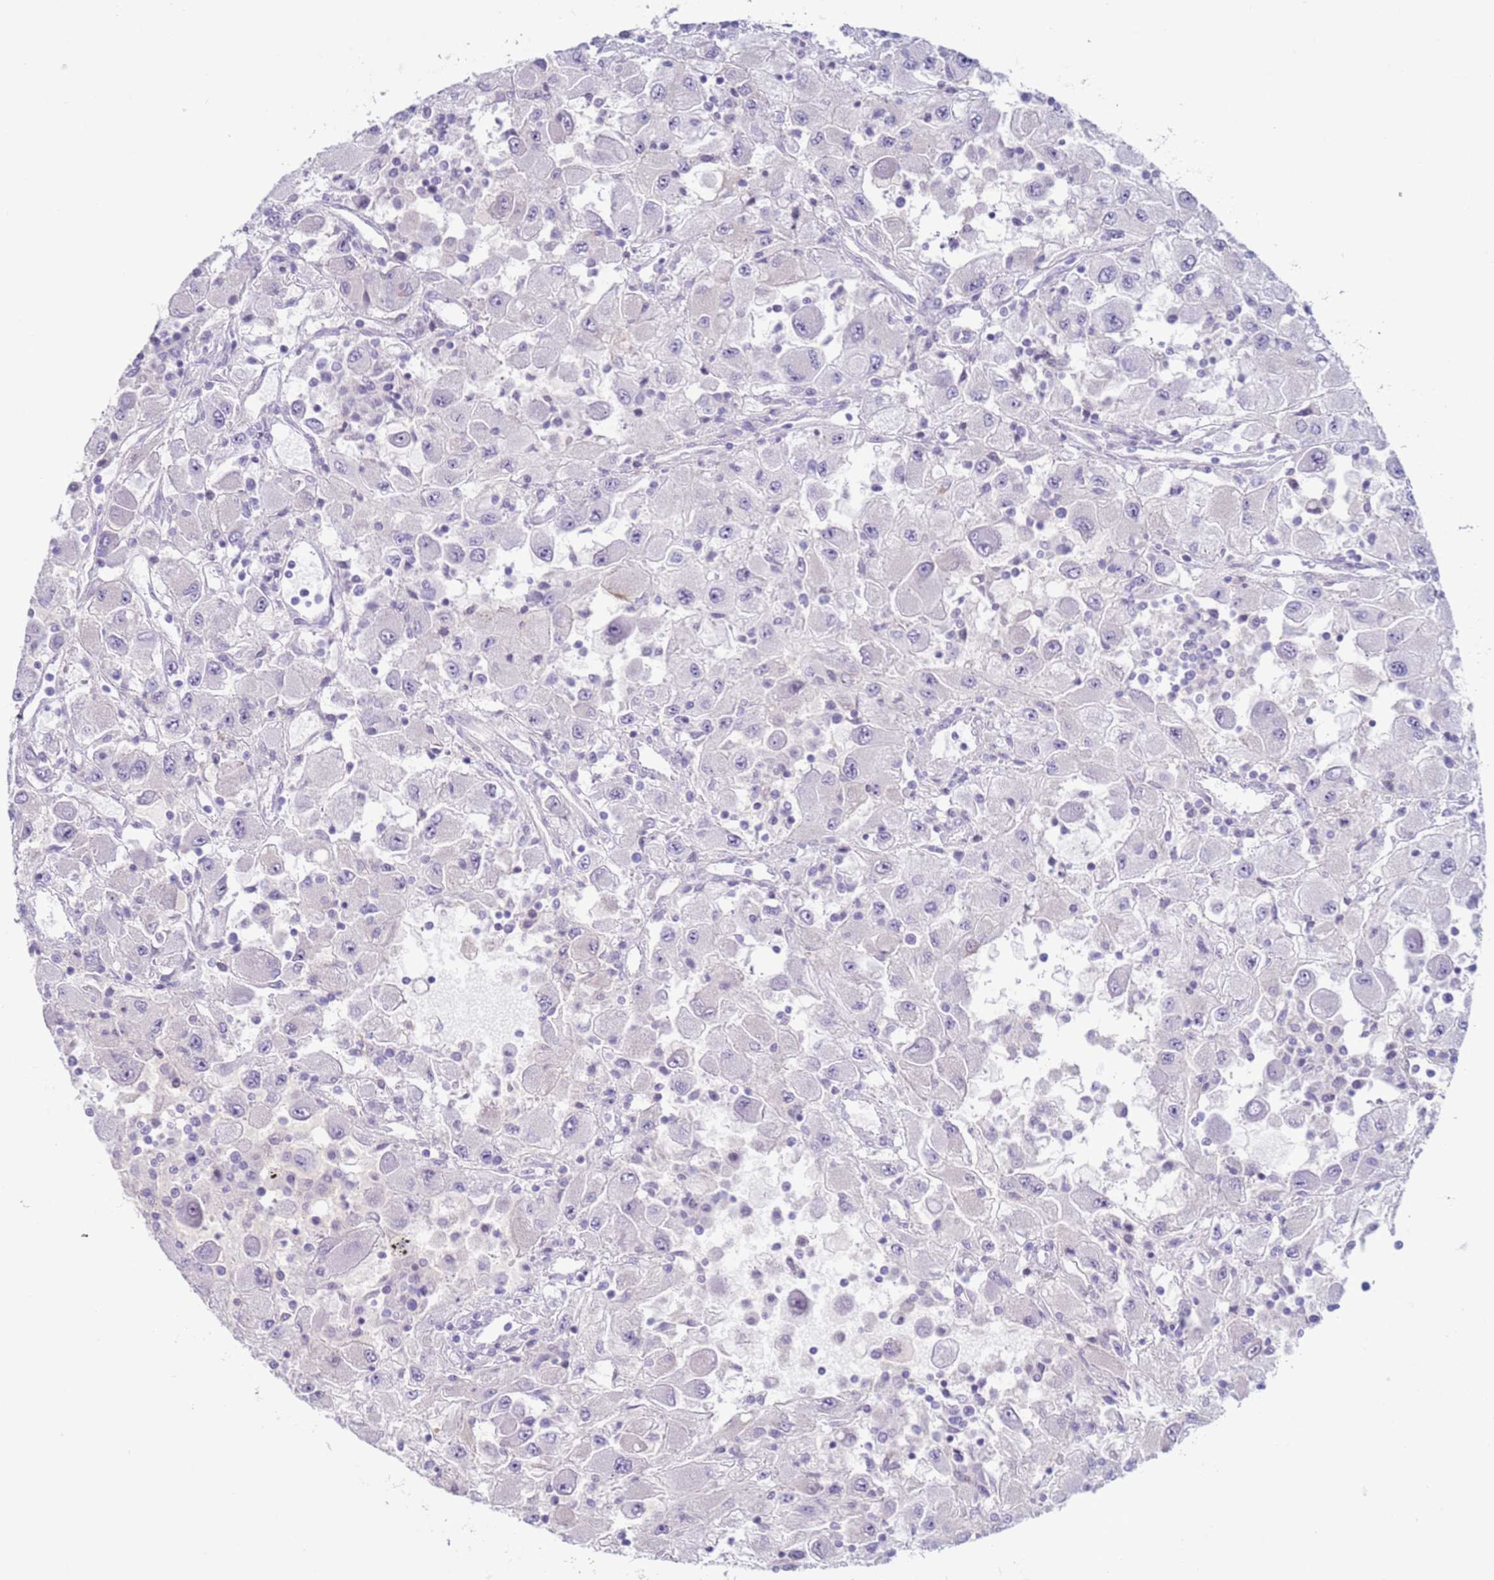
{"staining": {"intensity": "negative", "quantity": "none", "location": "none"}, "tissue": "renal cancer", "cell_type": "Tumor cells", "image_type": "cancer", "snomed": [{"axis": "morphology", "description": "Adenocarcinoma, NOS"}, {"axis": "topography", "description": "Kidney"}], "caption": "Tumor cells show no significant positivity in renal cancer. The staining was performed using DAB to visualize the protein expression in brown, while the nuclei were stained in blue with hematoxylin (Magnification: 20x).", "gene": "NPAP1", "patient": {"sex": "female", "age": 67}}